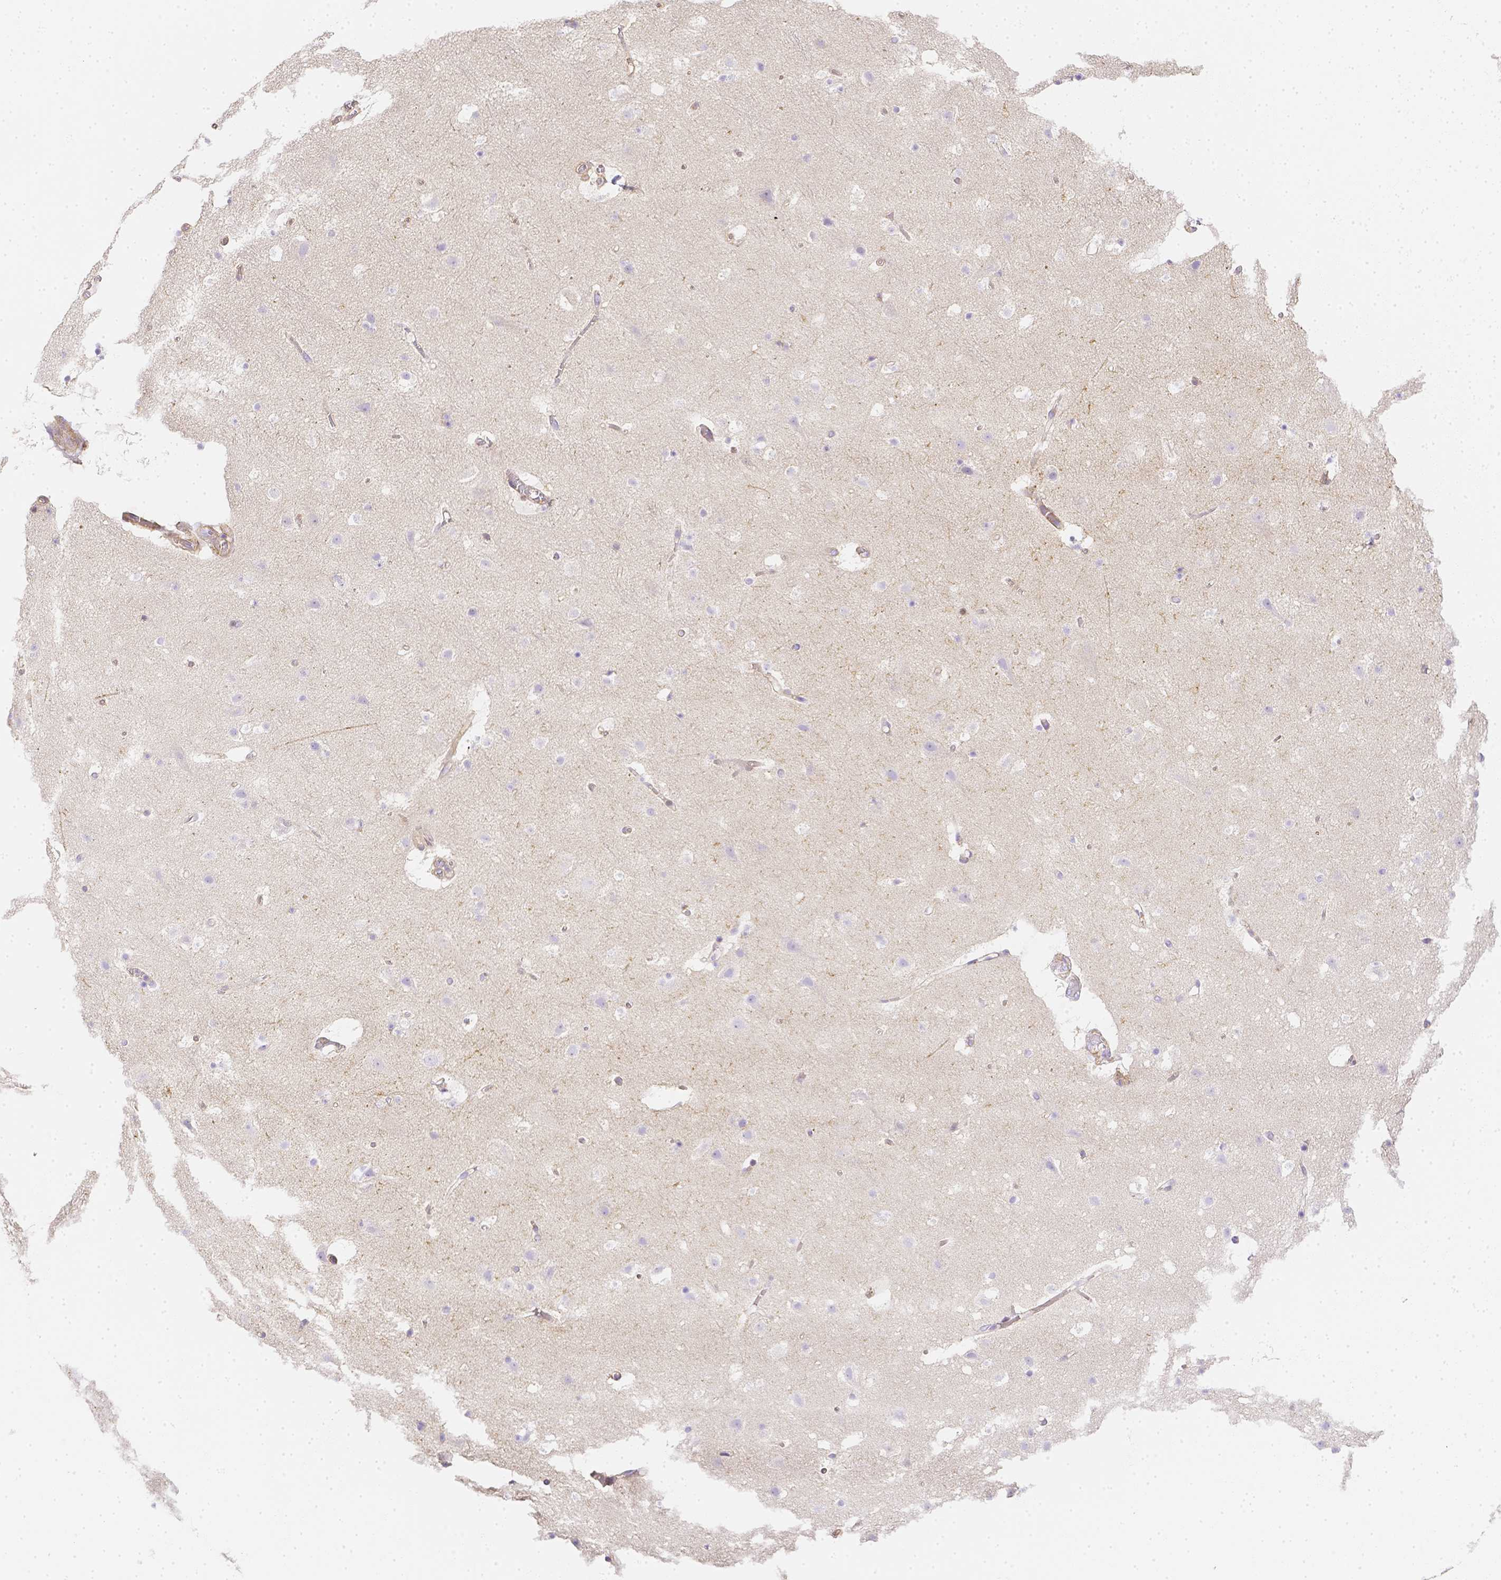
{"staining": {"intensity": "negative", "quantity": "none", "location": "none"}, "tissue": "cerebral cortex", "cell_type": "Endothelial cells", "image_type": "normal", "snomed": [{"axis": "morphology", "description": "Normal tissue, NOS"}, {"axis": "topography", "description": "Cerebral cortex"}], "caption": "Immunohistochemical staining of unremarkable human cerebral cortex exhibits no significant expression in endothelial cells. Brightfield microscopy of immunohistochemistry (IHC) stained with DAB (3,3'-diaminobenzidine) (brown) and hematoxylin (blue), captured at high magnification.", "gene": "ASAH2B", "patient": {"sex": "female", "age": 42}}